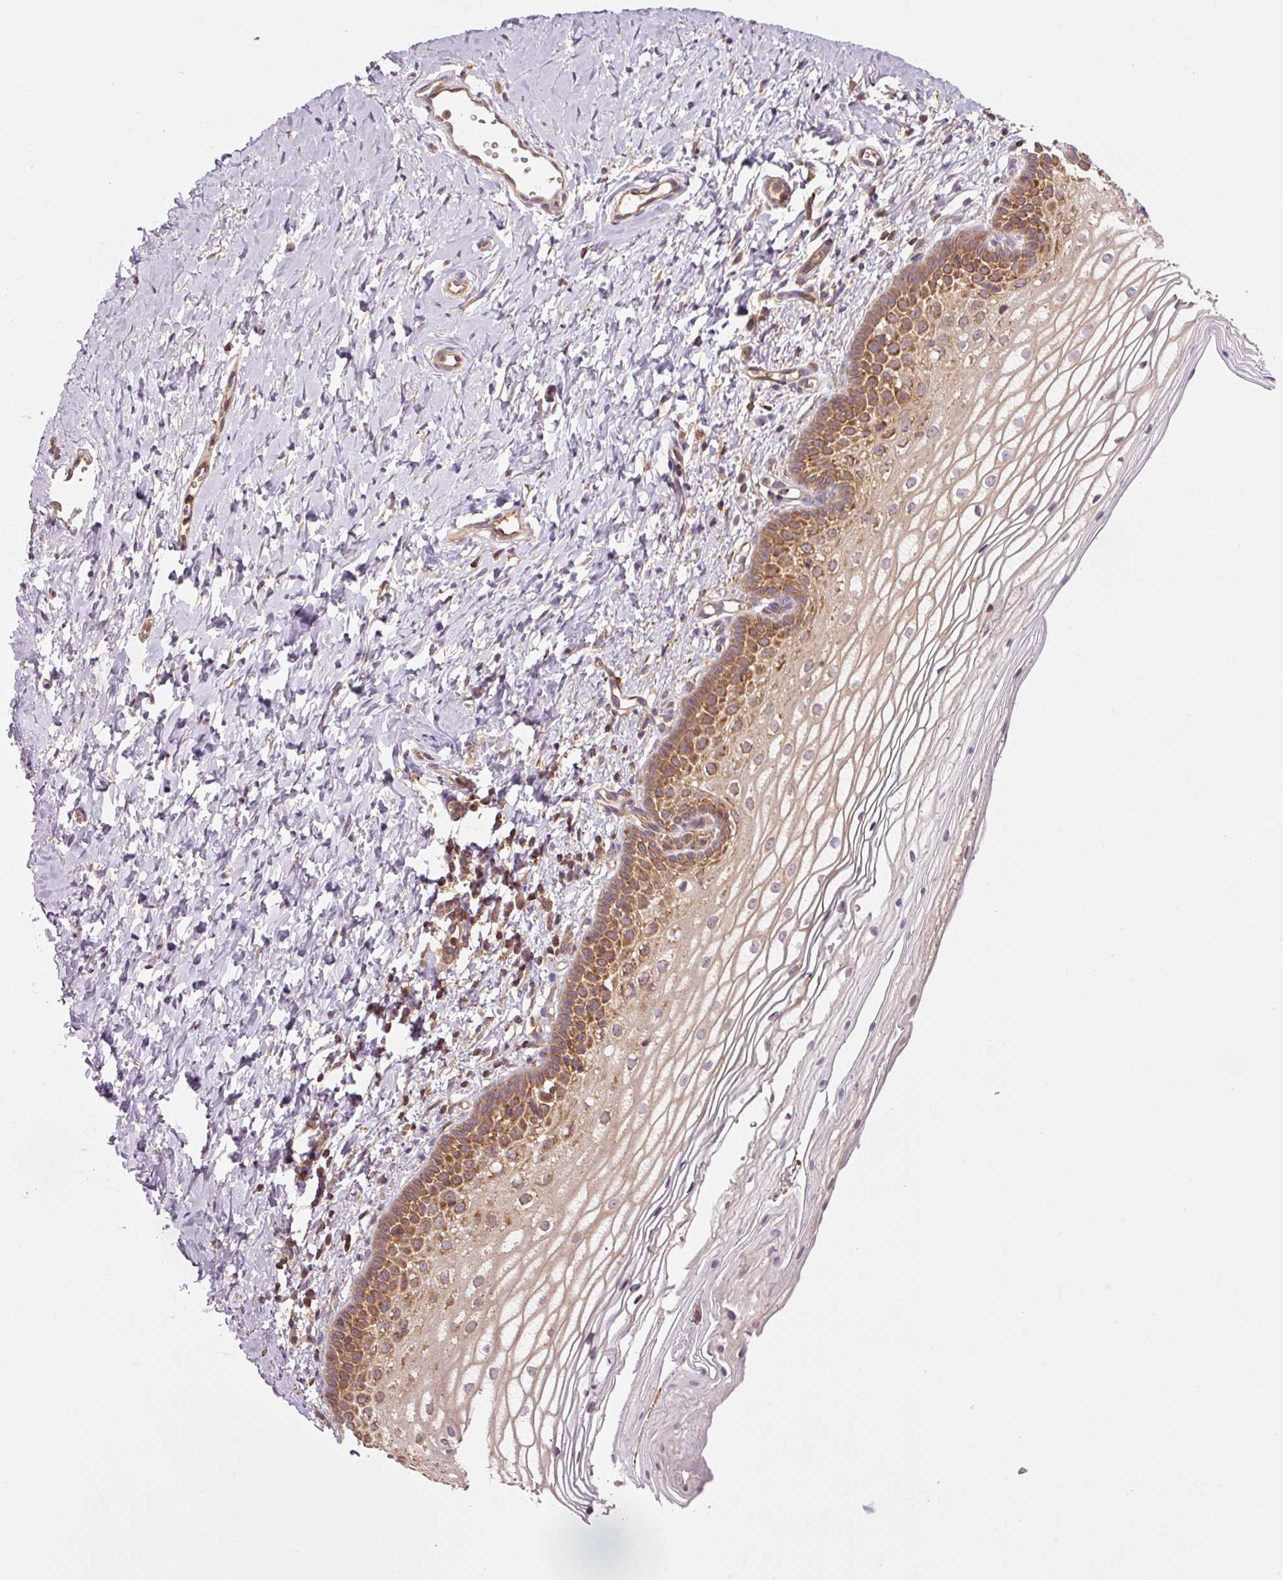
{"staining": {"intensity": "moderate", "quantity": ">75%", "location": "cytoplasmic/membranous"}, "tissue": "vagina", "cell_type": "Squamous epithelial cells", "image_type": "normal", "snomed": [{"axis": "morphology", "description": "Normal tissue, NOS"}, {"axis": "topography", "description": "Vagina"}], "caption": "Immunohistochemical staining of unremarkable vagina reveals >75% levels of moderate cytoplasmic/membranous protein positivity in about >75% of squamous epithelial cells. Nuclei are stained in blue.", "gene": "PDAP1", "patient": {"sex": "female", "age": 56}}